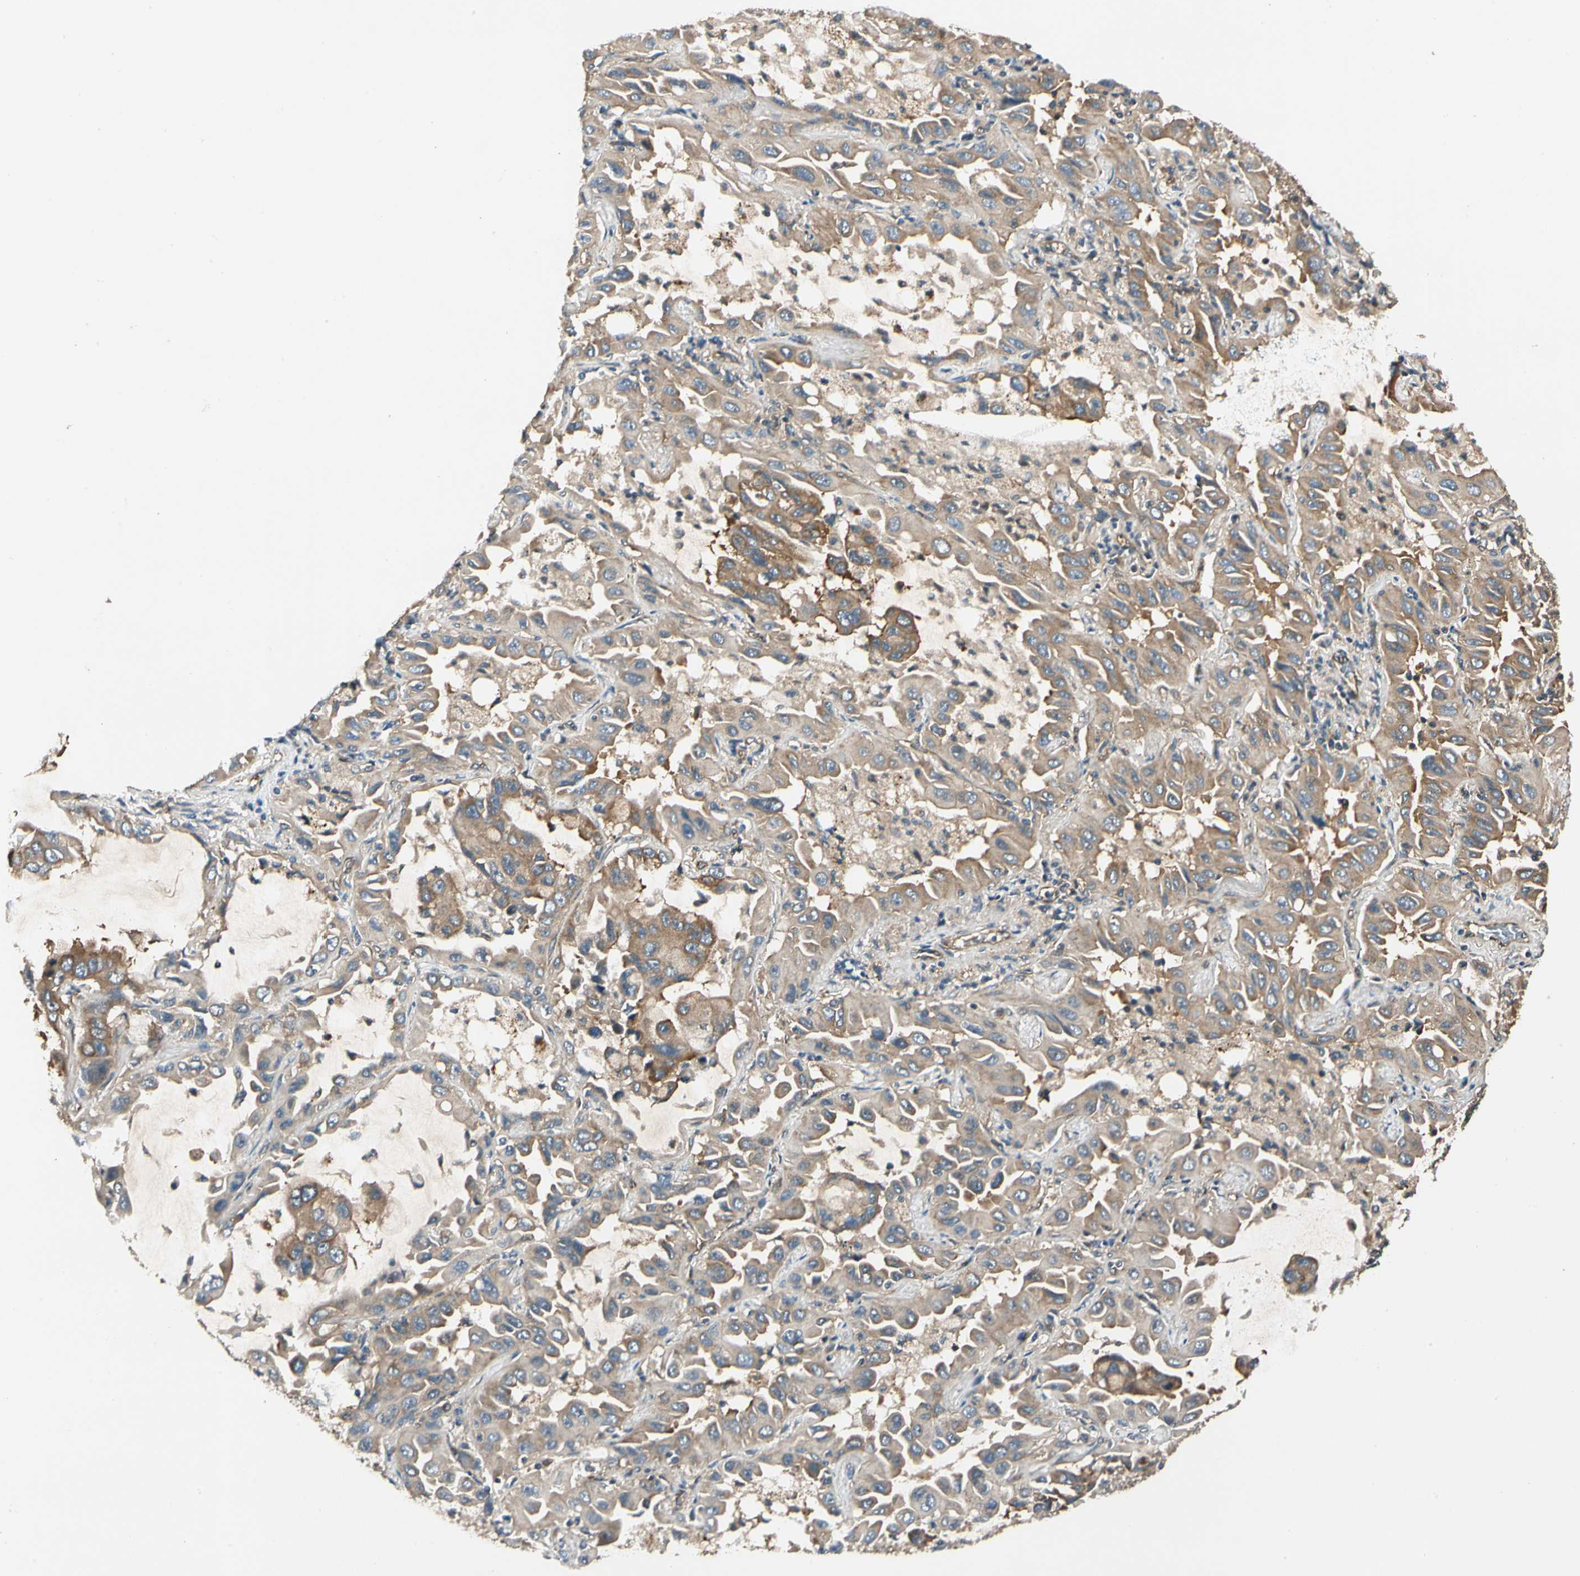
{"staining": {"intensity": "moderate", "quantity": ">75%", "location": "cytoplasmic/membranous"}, "tissue": "lung cancer", "cell_type": "Tumor cells", "image_type": "cancer", "snomed": [{"axis": "morphology", "description": "Adenocarcinoma, NOS"}, {"axis": "topography", "description": "Lung"}], "caption": "Moderate cytoplasmic/membranous expression for a protein is seen in approximately >75% of tumor cells of lung cancer (adenocarcinoma) using IHC.", "gene": "ROCK2", "patient": {"sex": "male", "age": 64}}